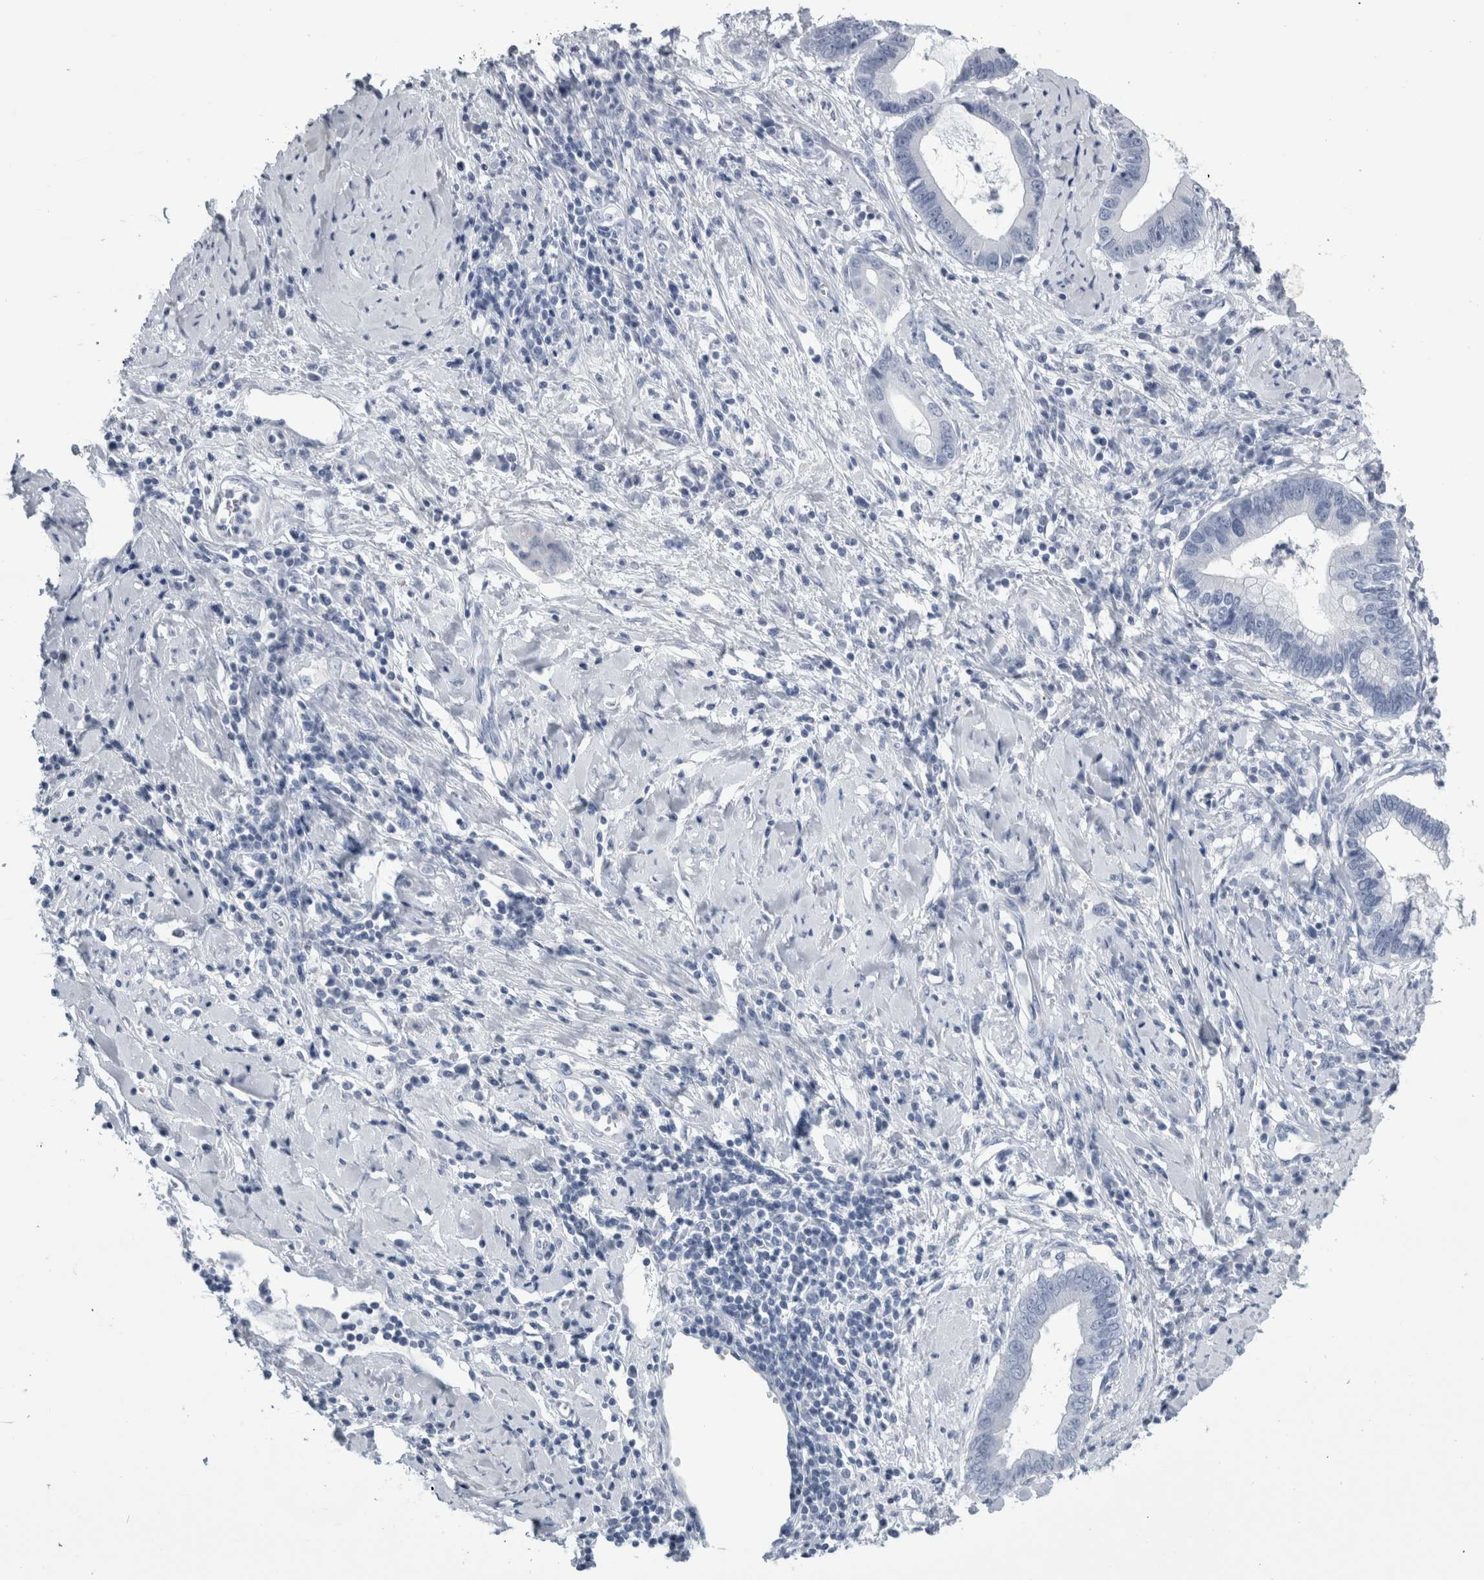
{"staining": {"intensity": "negative", "quantity": "none", "location": "none"}, "tissue": "cervical cancer", "cell_type": "Tumor cells", "image_type": "cancer", "snomed": [{"axis": "morphology", "description": "Adenocarcinoma, NOS"}, {"axis": "topography", "description": "Cervix"}], "caption": "Photomicrograph shows no significant protein positivity in tumor cells of cervical adenocarcinoma. (Brightfield microscopy of DAB immunohistochemistry at high magnification).", "gene": "ANKFY1", "patient": {"sex": "female", "age": 44}}